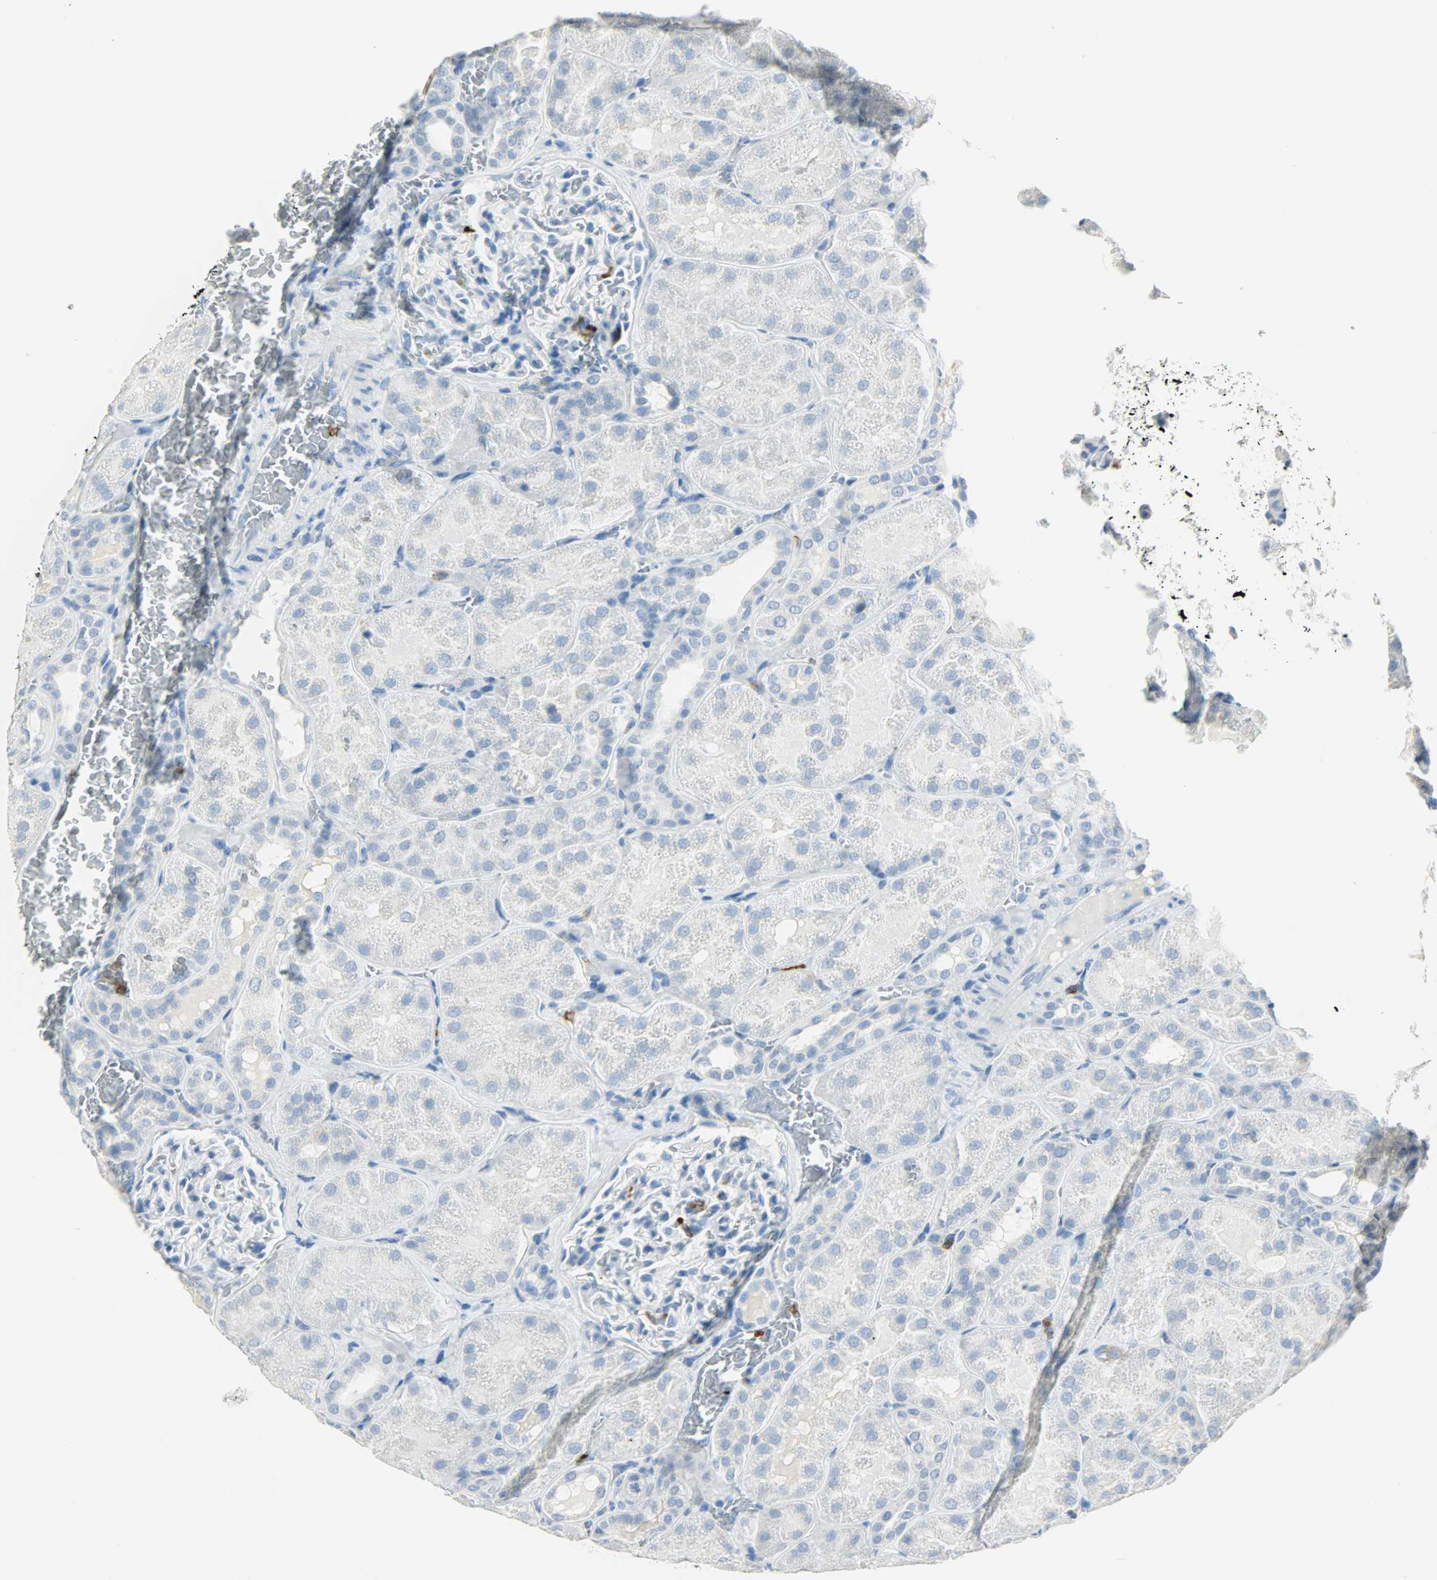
{"staining": {"intensity": "negative", "quantity": "none", "location": "none"}, "tissue": "kidney", "cell_type": "Cells in glomeruli", "image_type": "normal", "snomed": [{"axis": "morphology", "description": "Normal tissue, NOS"}, {"axis": "topography", "description": "Kidney"}], "caption": "A photomicrograph of kidney stained for a protein displays no brown staining in cells in glomeruli. The staining is performed using DAB (3,3'-diaminobenzidine) brown chromogen with nuclei counter-stained in using hematoxylin.", "gene": "PTPN6", "patient": {"sex": "male", "age": 28}}